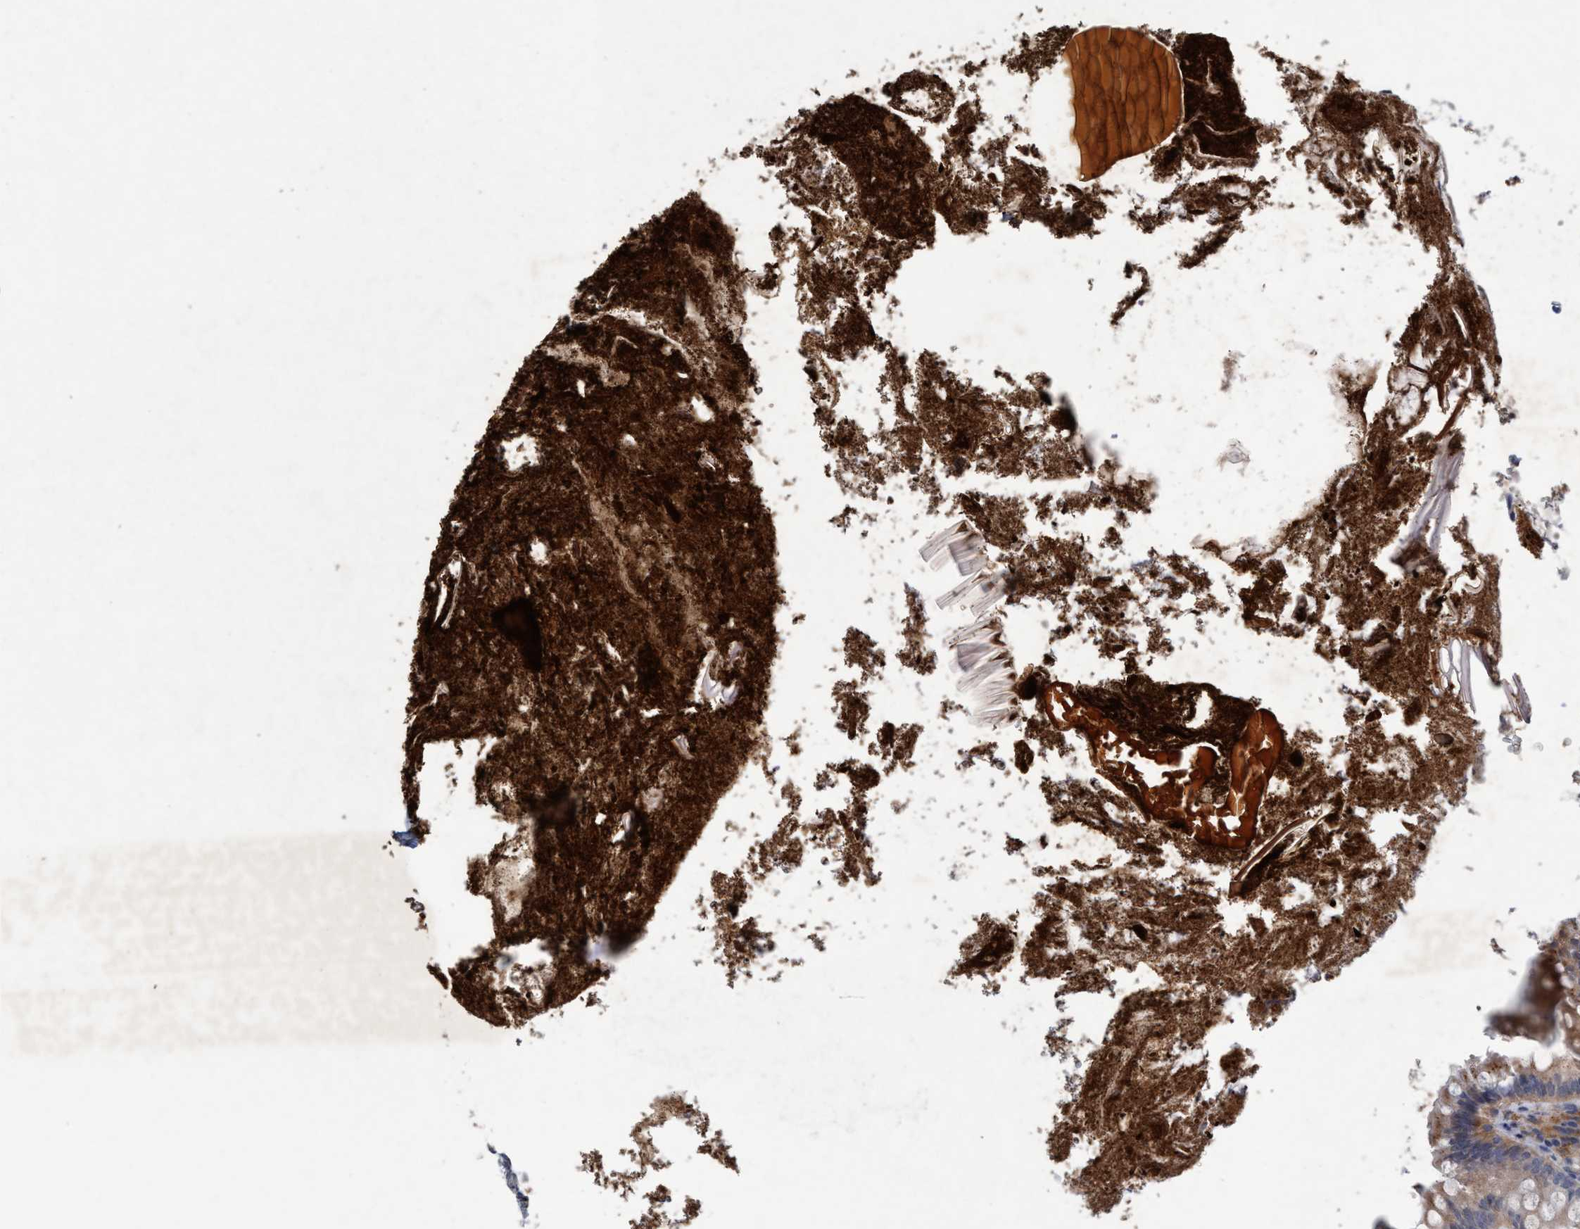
{"staining": {"intensity": "weak", "quantity": "<25%", "location": "cytoplasmic/membranous"}, "tissue": "appendix", "cell_type": "Glandular cells", "image_type": "normal", "snomed": [{"axis": "morphology", "description": "Normal tissue, NOS"}, {"axis": "topography", "description": "Appendix"}], "caption": "Immunohistochemical staining of benign human appendix demonstrates no significant expression in glandular cells. The staining was performed using DAB (3,3'-diaminobenzidine) to visualize the protein expression in brown, while the nuclei were stained in blue with hematoxylin (Magnification: 20x).", "gene": "RNF208", "patient": {"sex": "male", "age": 52}}